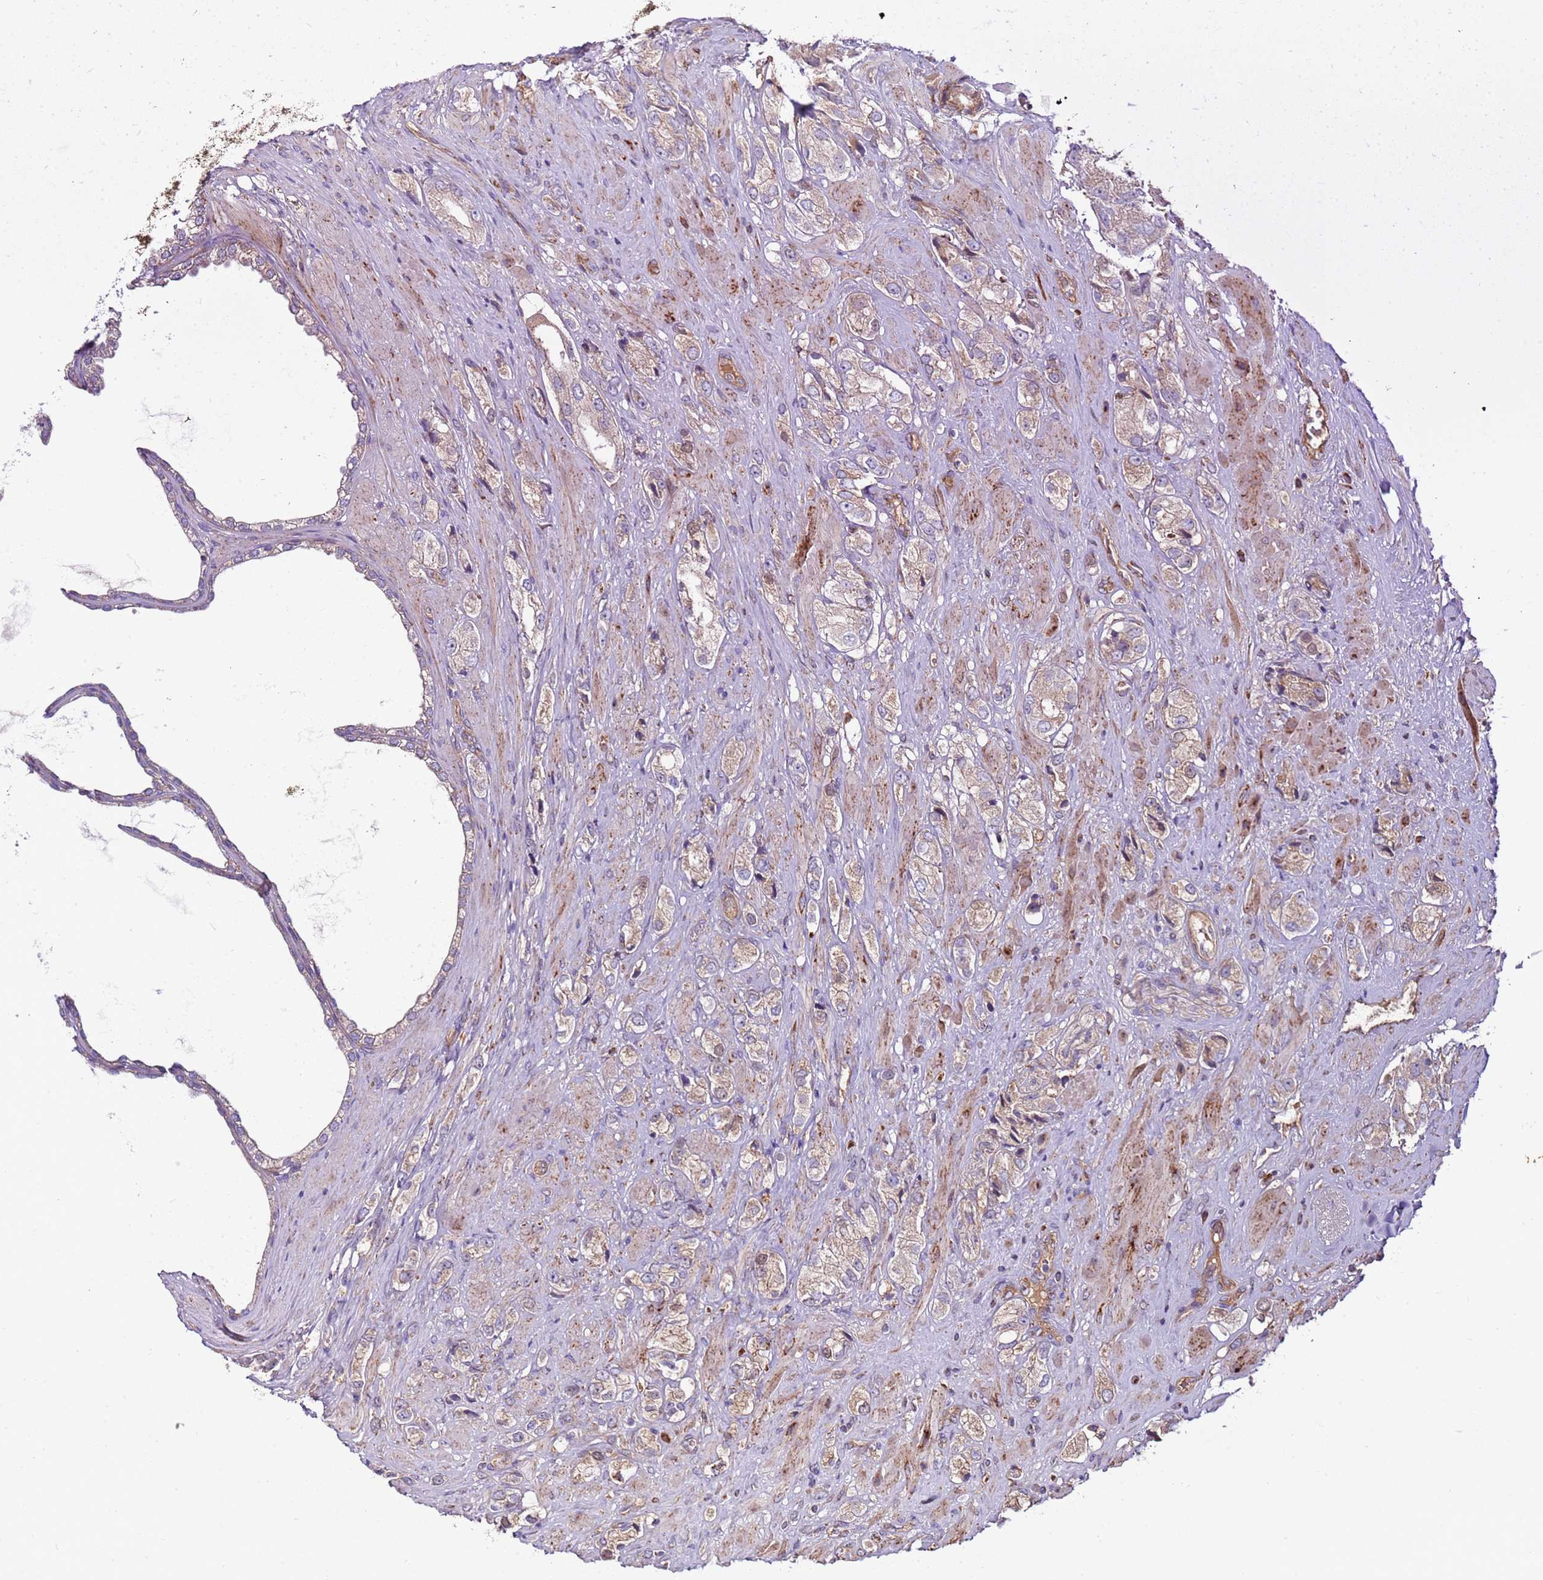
{"staining": {"intensity": "weak", "quantity": "25%-75%", "location": "cytoplasmic/membranous"}, "tissue": "prostate cancer", "cell_type": "Tumor cells", "image_type": "cancer", "snomed": [{"axis": "morphology", "description": "Adenocarcinoma, High grade"}, {"axis": "topography", "description": "Prostate and seminal vesicle, NOS"}], "caption": "Weak cytoplasmic/membranous protein positivity is appreciated in about 25%-75% of tumor cells in prostate high-grade adenocarcinoma.", "gene": "DOCK6", "patient": {"sex": "male", "age": 64}}